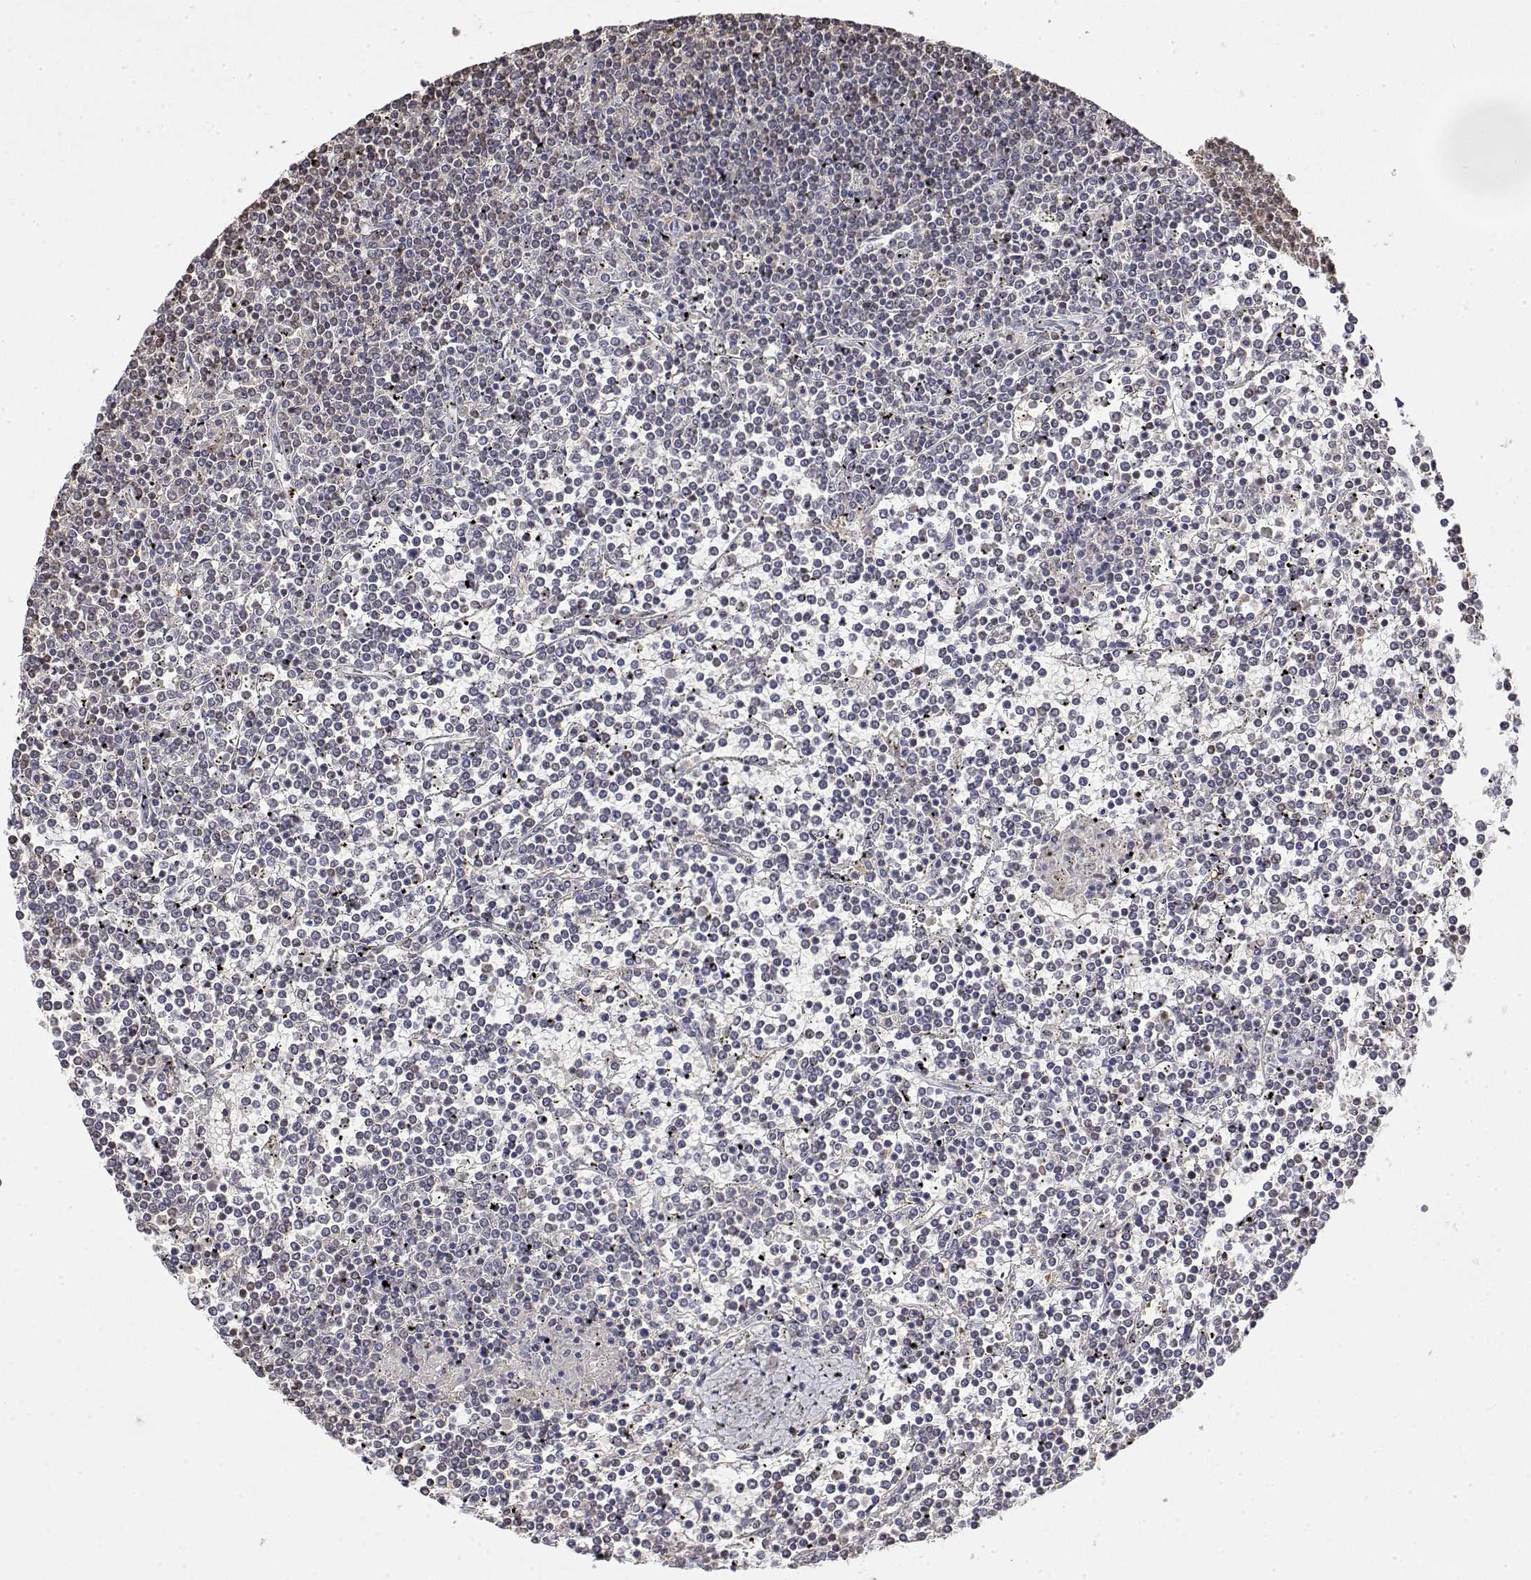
{"staining": {"intensity": "negative", "quantity": "none", "location": "none"}, "tissue": "lymphoma", "cell_type": "Tumor cells", "image_type": "cancer", "snomed": [{"axis": "morphology", "description": "Malignant lymphoma, non-Hodgkin's type, Low grade"}, {"axis": "topography", "description": "Spleen"}], "caption": "Immunohistochemistry (IHC) of human lymphoma demonstrates no expression in tumor cells. (IHC, brightfield microscopy, high magnification).", "gene": "TPI1", "patient": {"sex": "female", "age": 19}}